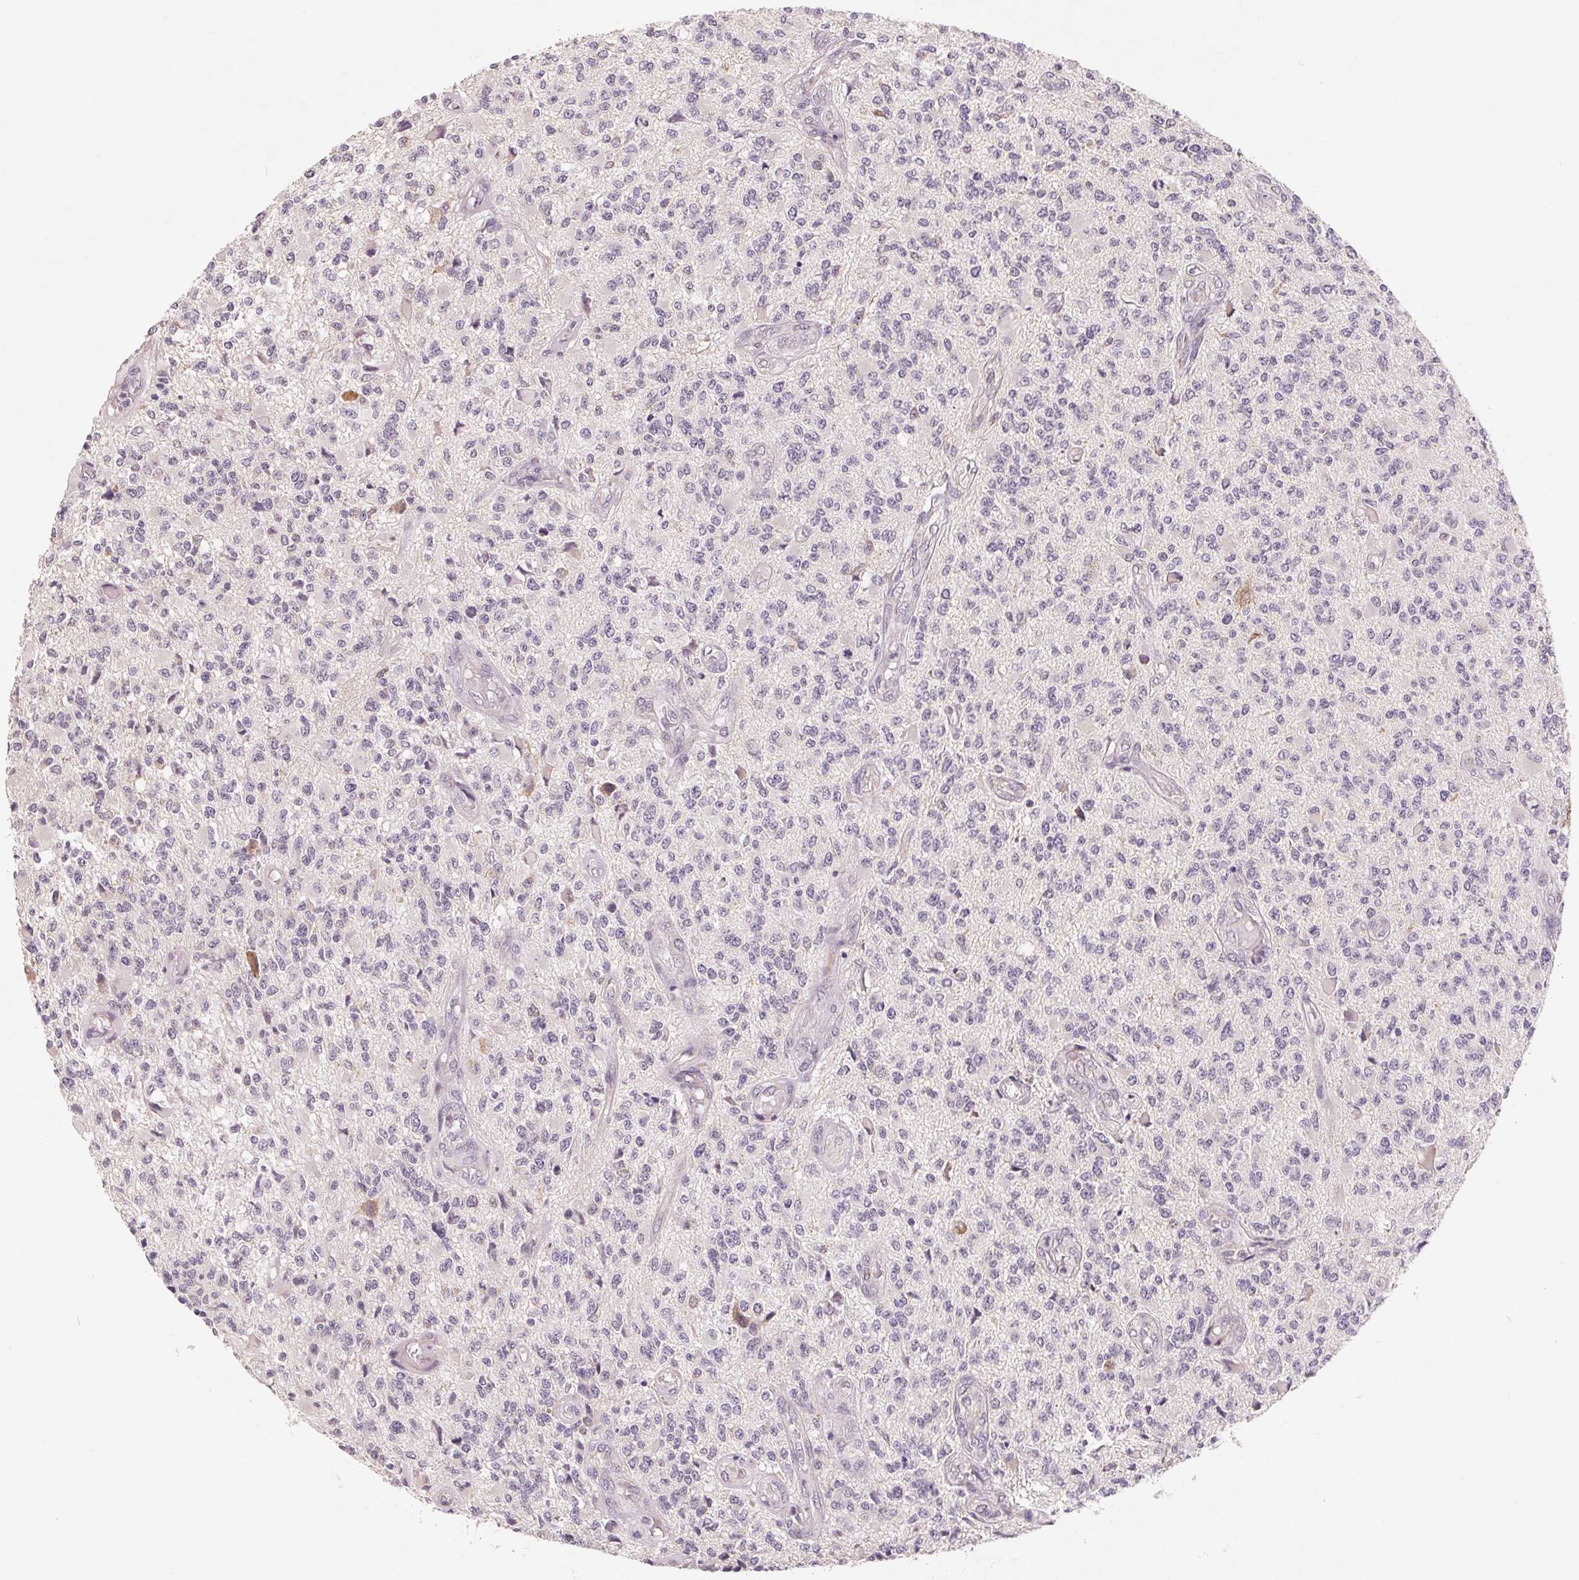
{"staining": {"intensity": "negative", "quantity": "none", "location": "none"}, "tissue": "glioma", "cell_type": "Tumor cells", "image_type": "cancer", "snomed": [{"axis": "morphology", "description": "Glioma, malignant, High grade"}, {"axis": "topography", "description": "Brain"}], "caption": "DAB immunohistochemical staining of malignant glioma (high-grade) reveals no significant expression in tumor cells.", "gene": "GHITM", "patient": {"sex": "female", "age": 63}}